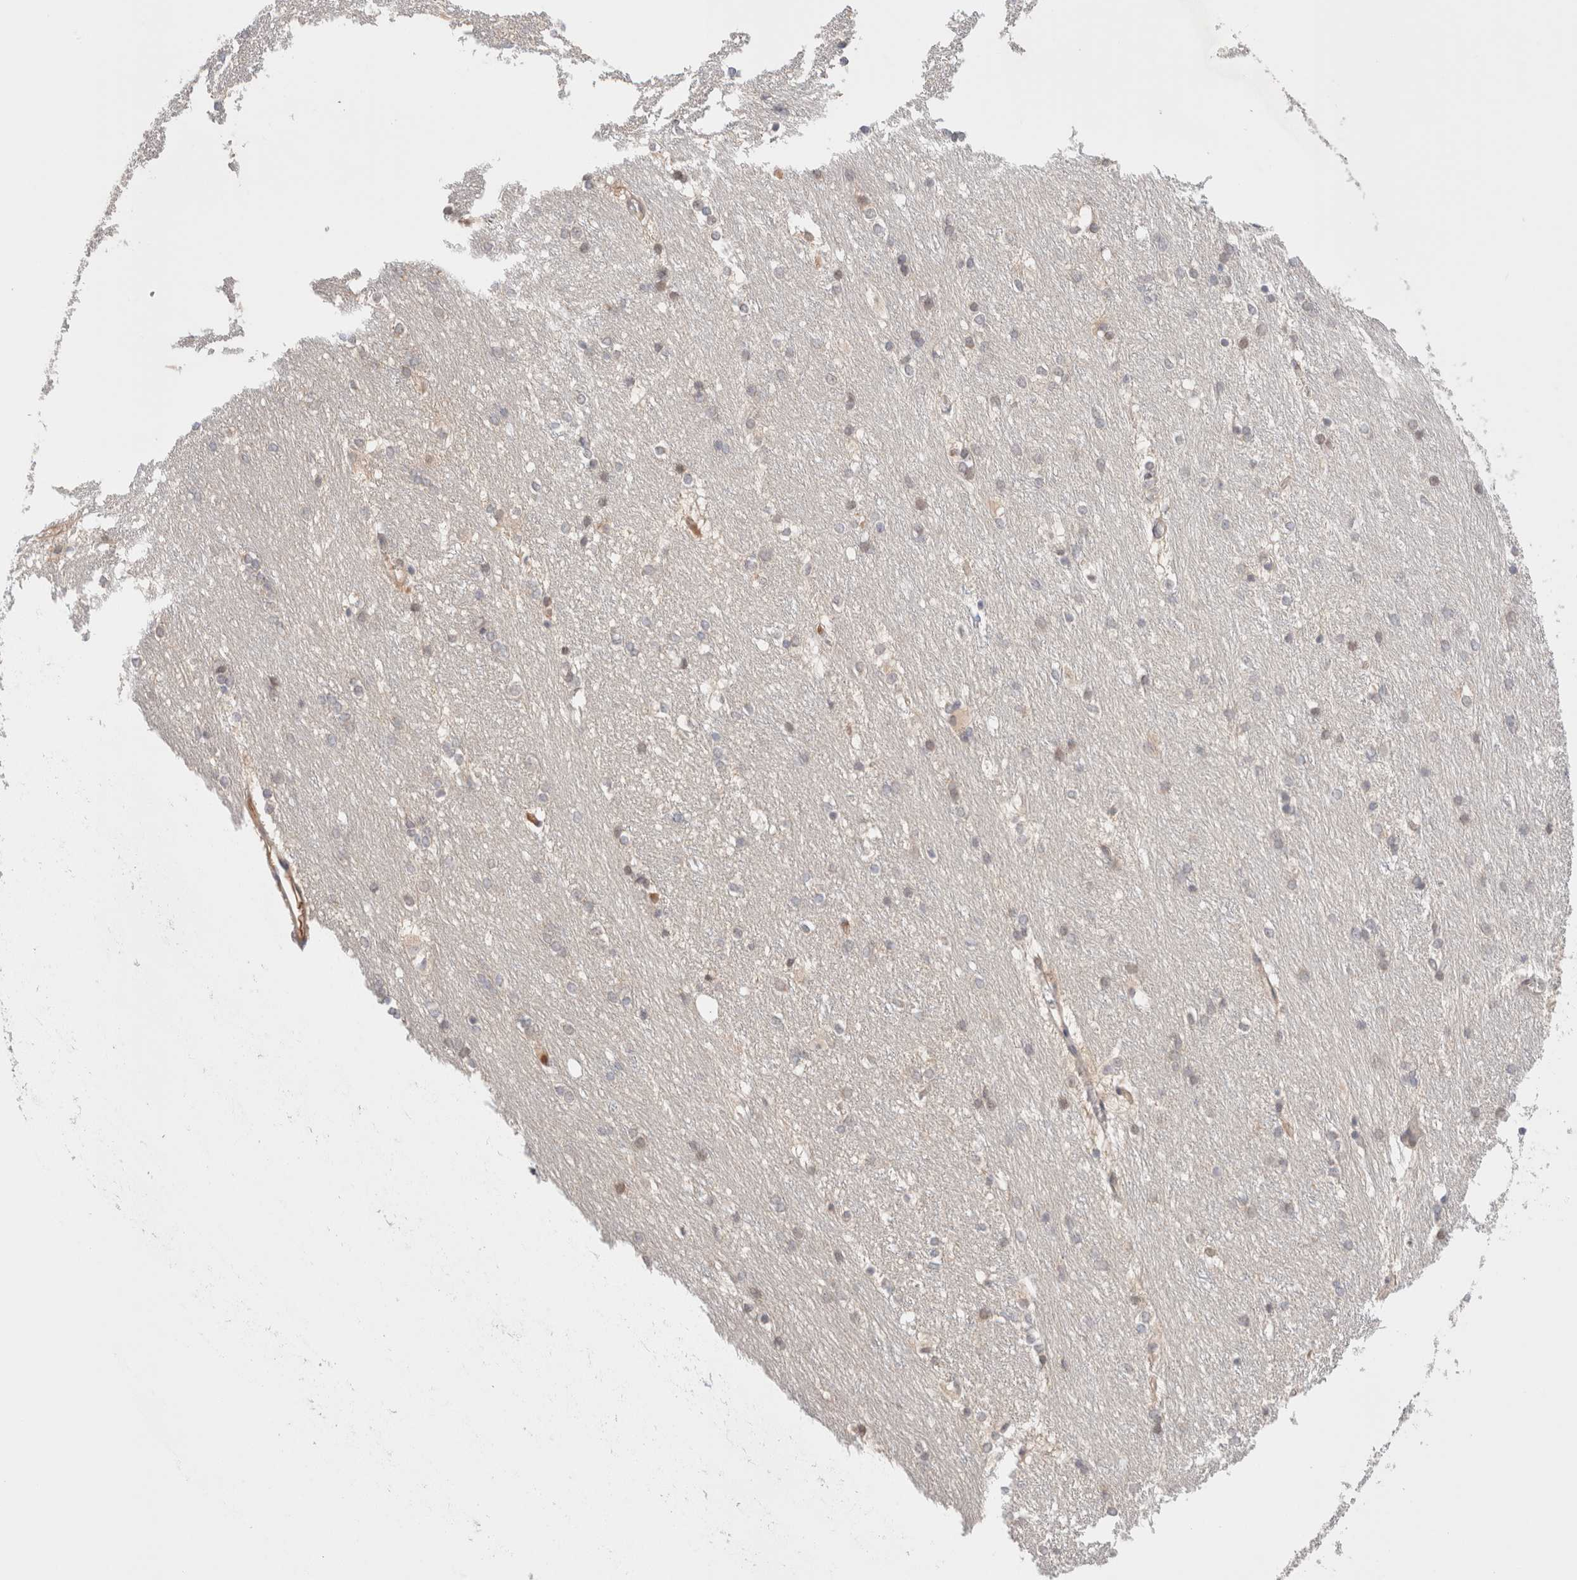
{"staining": {"intensity": "negative", "quantity": "none", "location": "none"}, "tissue": "caudate", "cell_type": "Glial cells", "image_type": "normal", "snomed": [{"axis": "morphology", "description": "Normal tissue, NOS"}, {"axis": "topography", "description": "Lateral ventricle wall"}], "caption": "High power microscopy photomicrograph of an immunohistochemistry micrograph of benign caudate, revealing no significant expression in glial cells.", "gene": "SIKE1", "patient": {"sex": "female", "age": 19}}